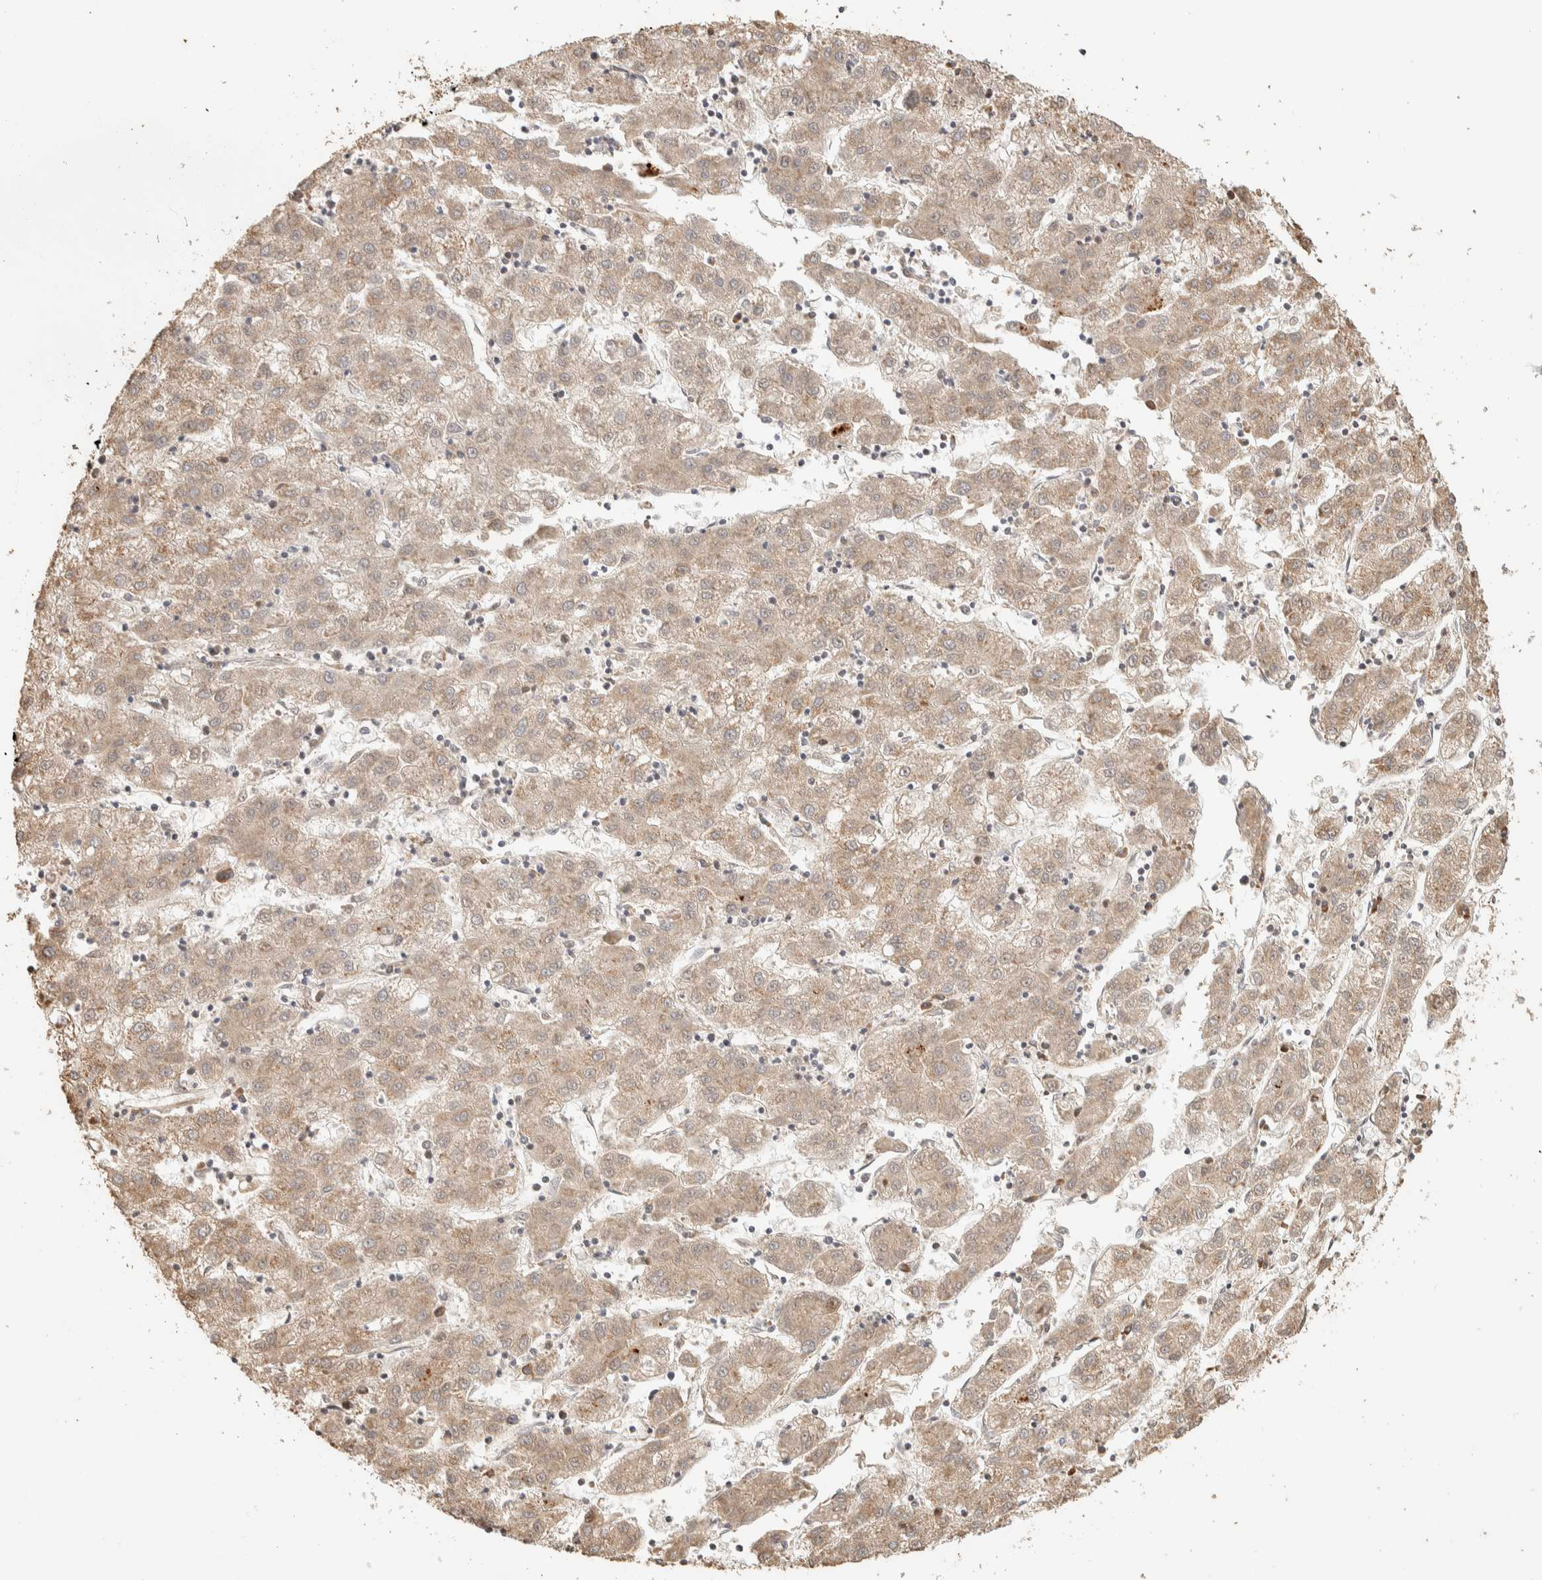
{"staining": {"intensity": "weak", "quantity": "25%-75%", "location": "cytoplasmic/membranous"}, "tissue": "liver cancer", "cell_type": "Tumor cells", "image_type": "cancer", "snomed": [{"axis": "morphology", "description": "Carcinoma, Hepatocellular, NOS"}, {"axis": "topography", "description": "Liver"}], "caption": "This is an image of immunohistochemistry staining of liver hepatocellular carcinoma, which shows weak expression in the cytoplasmic/membranous of tumor cells.", "gene": "EXOC7", "patient": {"sex": "male", "age": 72}}